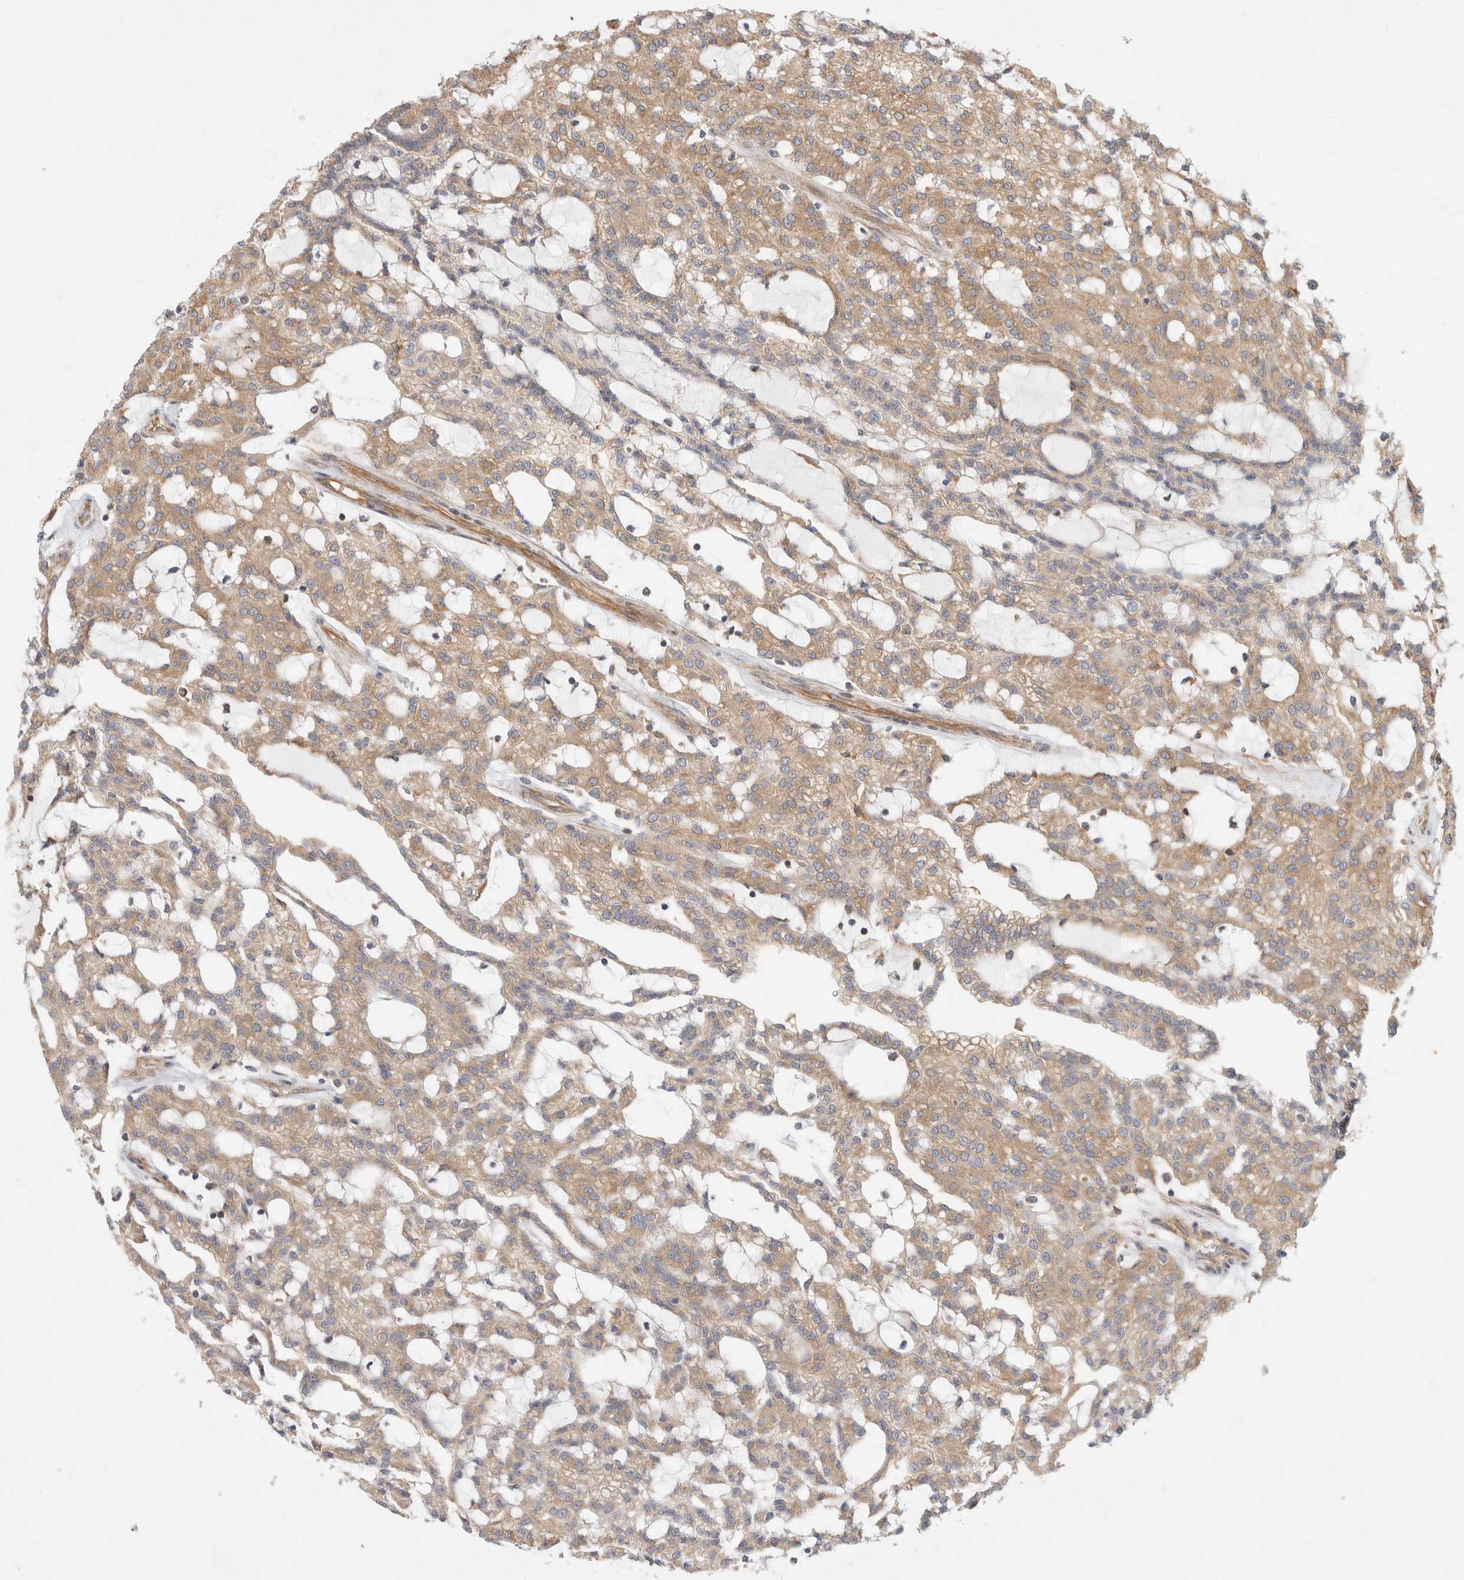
{"staining": {"intensity": "moderate", "quantity": ">75%", "location": "cytoplasmic/membranous"}, "tissue": "renal cancer", "cell_type": "Tumor cells", "image_type": "cancer", "snomed": [{"axis": "morphology", "description": "Adenocarcinoma, NOS"}, {"axis": "topography", "description": "Kidney"}], "caption": "Renal cancer tissue shows moderate cytoplasmic/membranous staining in approximately >75% of tumor cells, visualized by immunohistochemistry.", "gene": "GPR150", "patient": {"sex": "male", "age": 63}}